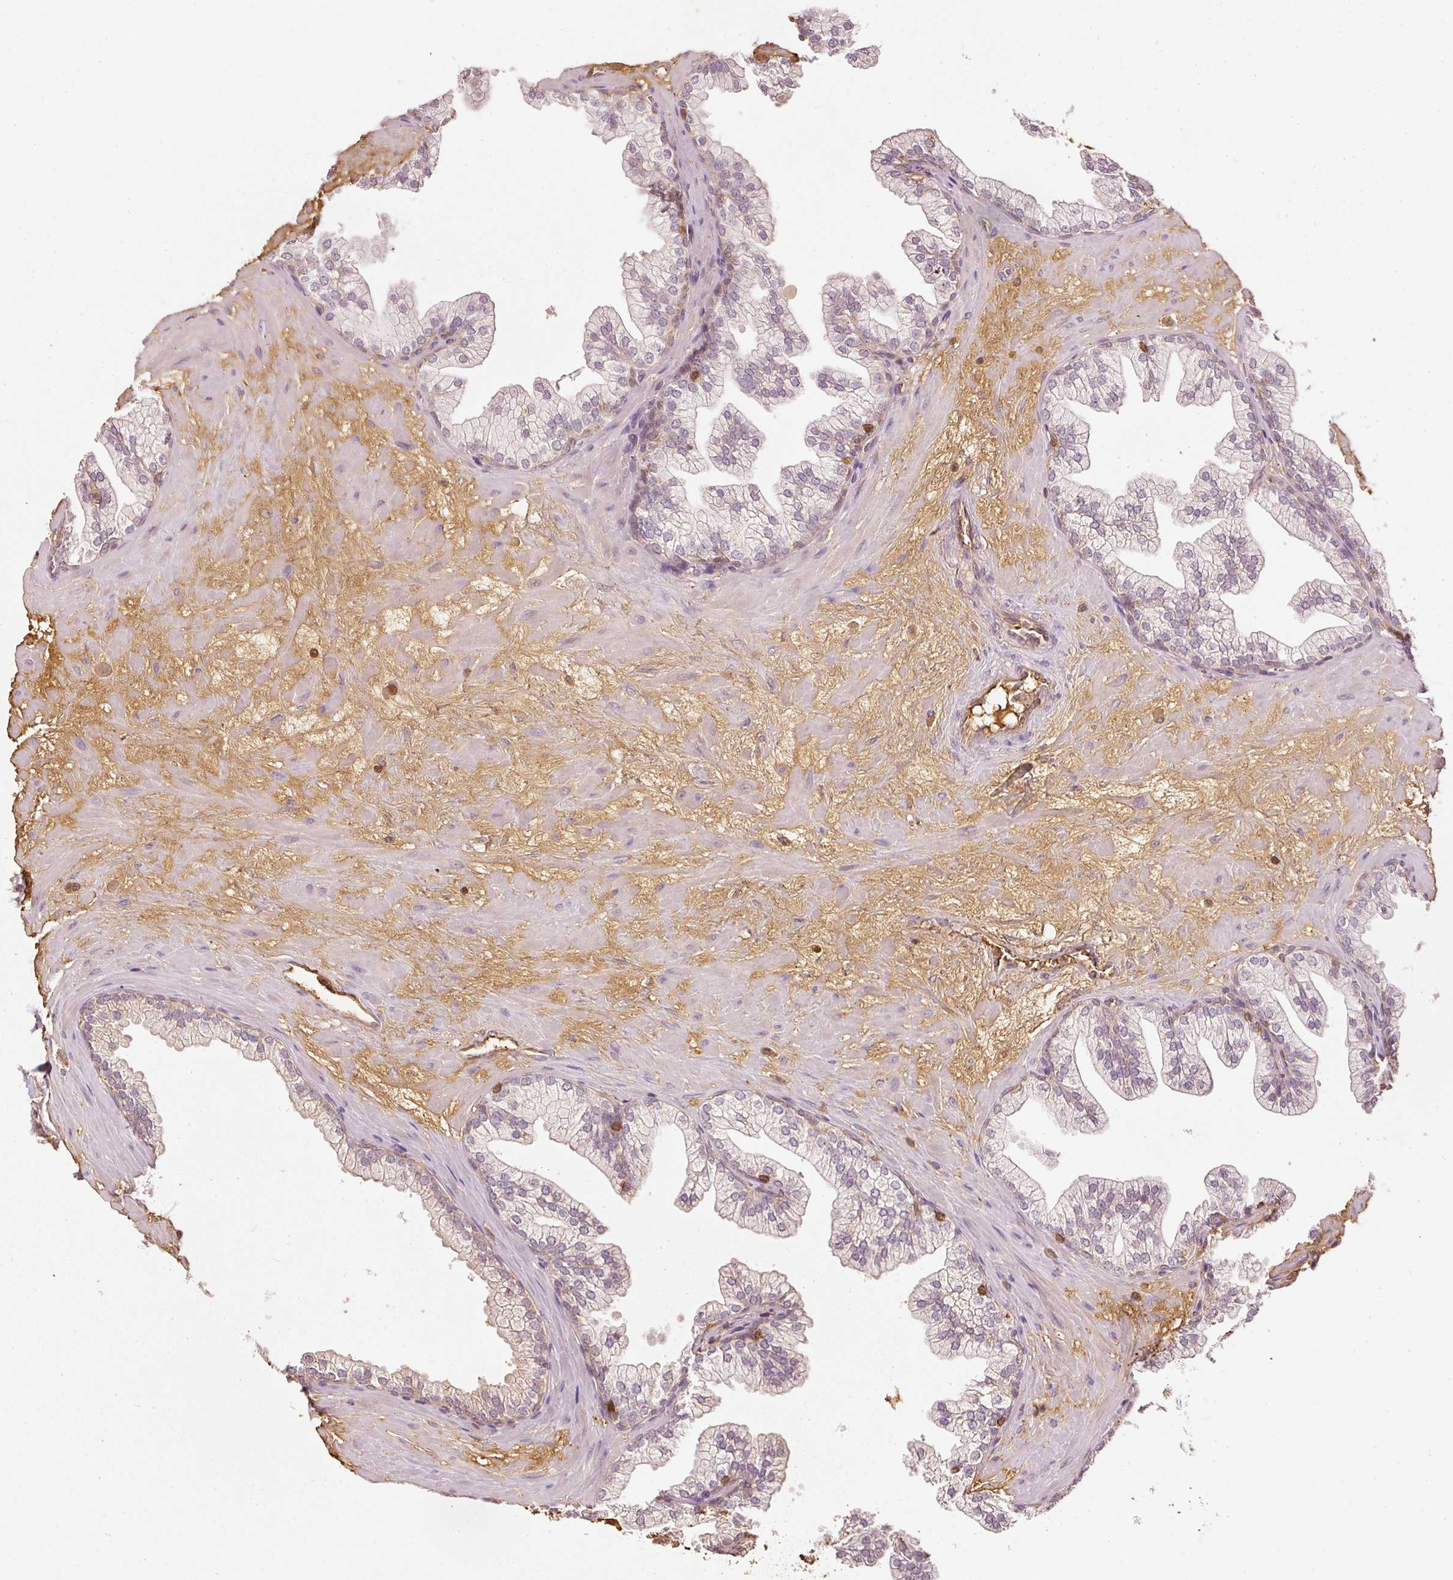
{"staining": {"intensity": "weak", "quantity": "25%-75%", "location": "cytoplasmic/membranous"}, "tissue": "prostate", "cell_type": "Glandular cells", "image_type": "normal", "snomed": [{"axis": "morphology", "description": "Normal tissue, NOS"}, {"axis": "topography", "description": "Prostate"}, {"axis": "topography", "description": "Peripheral nerve tissue"}], "caption": "High-magnification brightfield microscopy of benign prostate stained with DAB (3,3'-diaminobenzidine) (brown) and counterstained with hematoxylin (blue). glandular cells exhibit weak cytoplasmic/membranous positivity is present in approximately25%-75% of cells.", "gene": "EVL", "patient": {"sex": "male", "age": 61}}